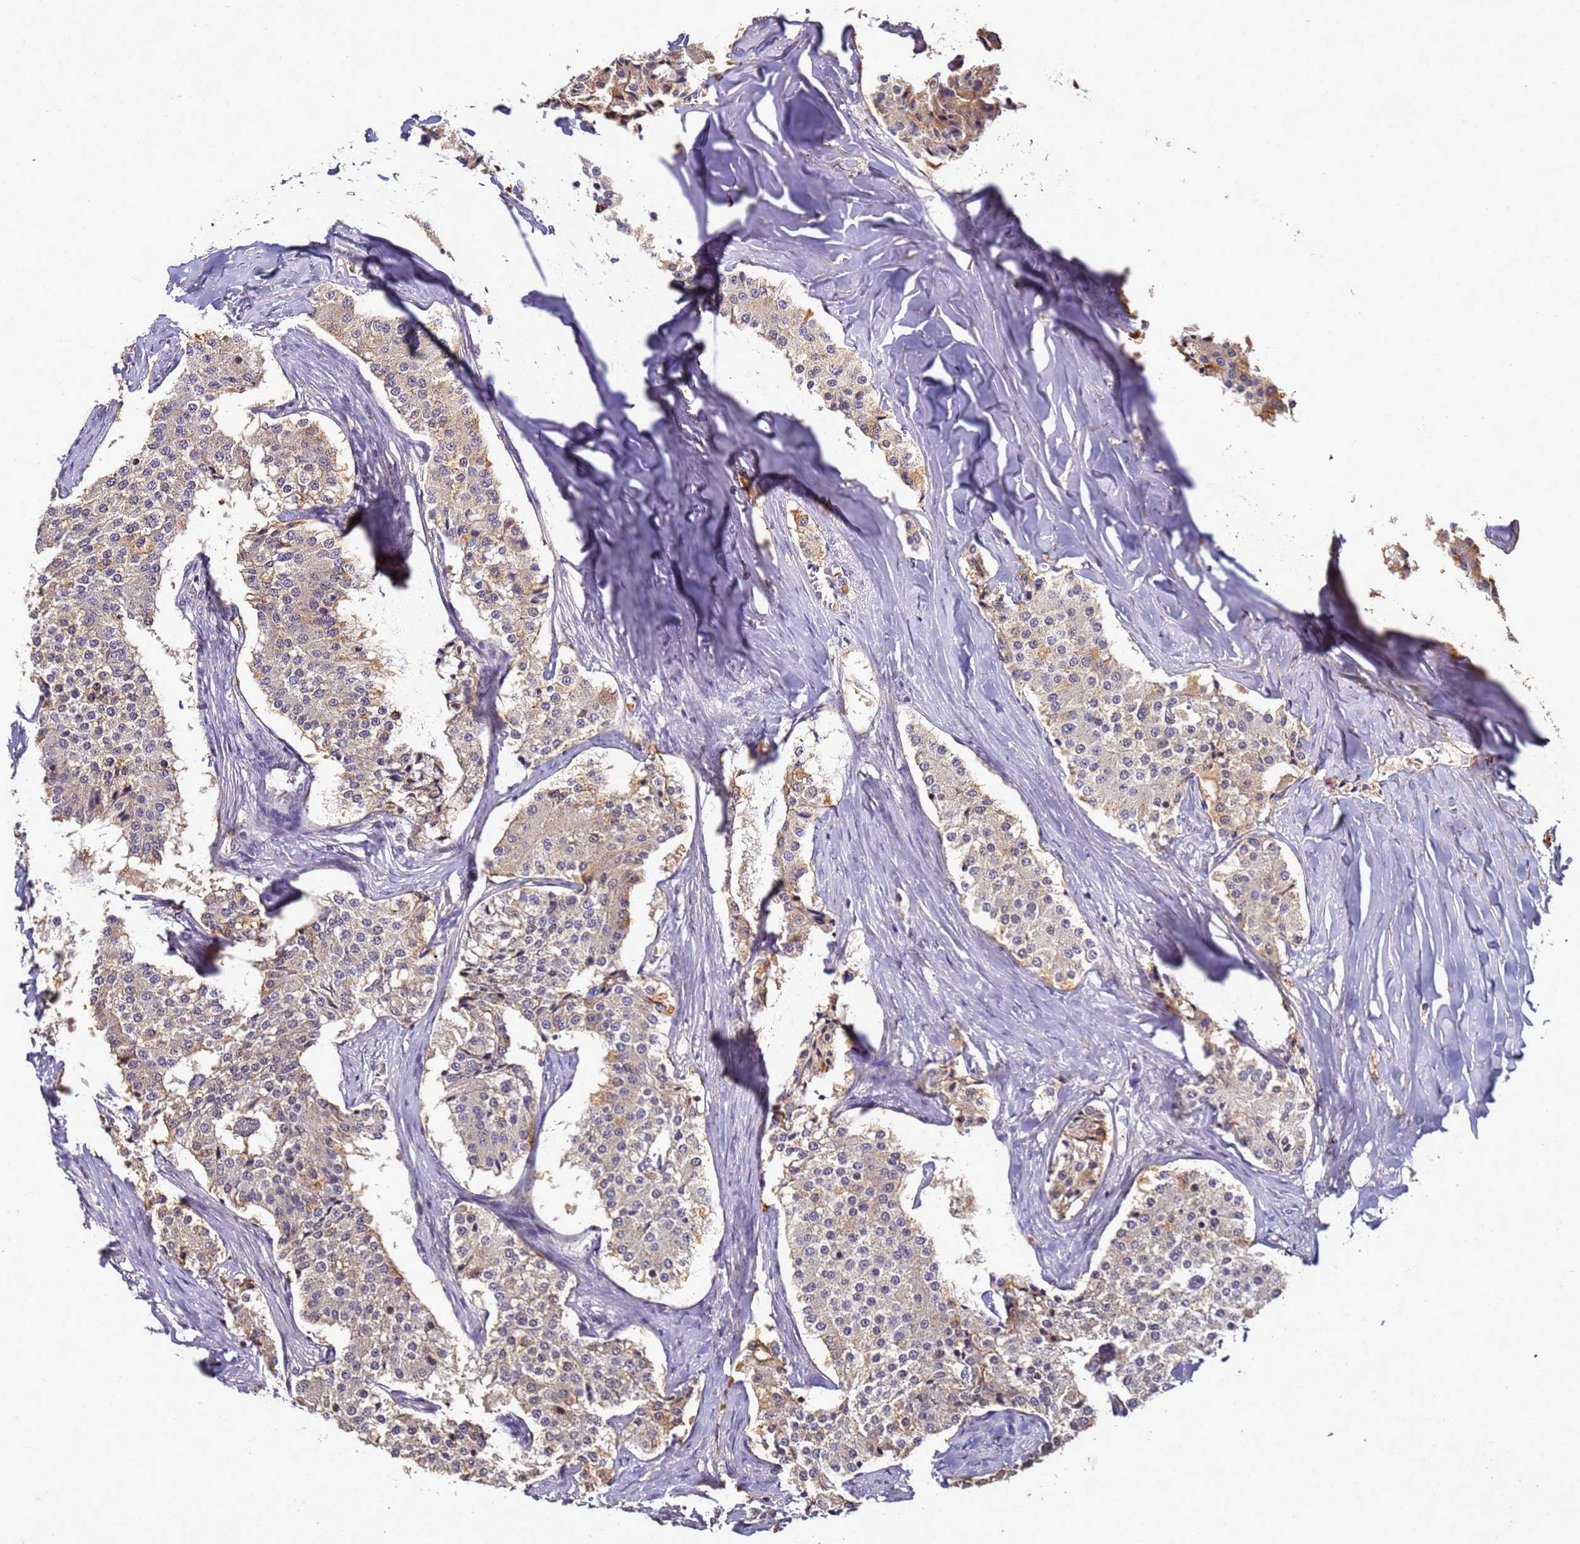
{"staining": {"intensity": "moderate", "quantity": "<25%", "location": "cytoplasmic/membranous"}, "tissue": "carcinoid", "cell_type": "Tumor cells", "image_type": "cancer", "snomed": [{"axis": "morphology", "description": "Carcinoid, malignant, NOS"}, {"axis": "topography", "description": "Colon"}], "caption": "High-power microscopy captured an immunohistochemistry photomicrograph of malignant carcinoid, revealing moderate cytoplasmic/membranous positivity in about <25% of tumor cells.", "gene": "ANKRD17", "patient": {"sex": "female", "age": 52}}